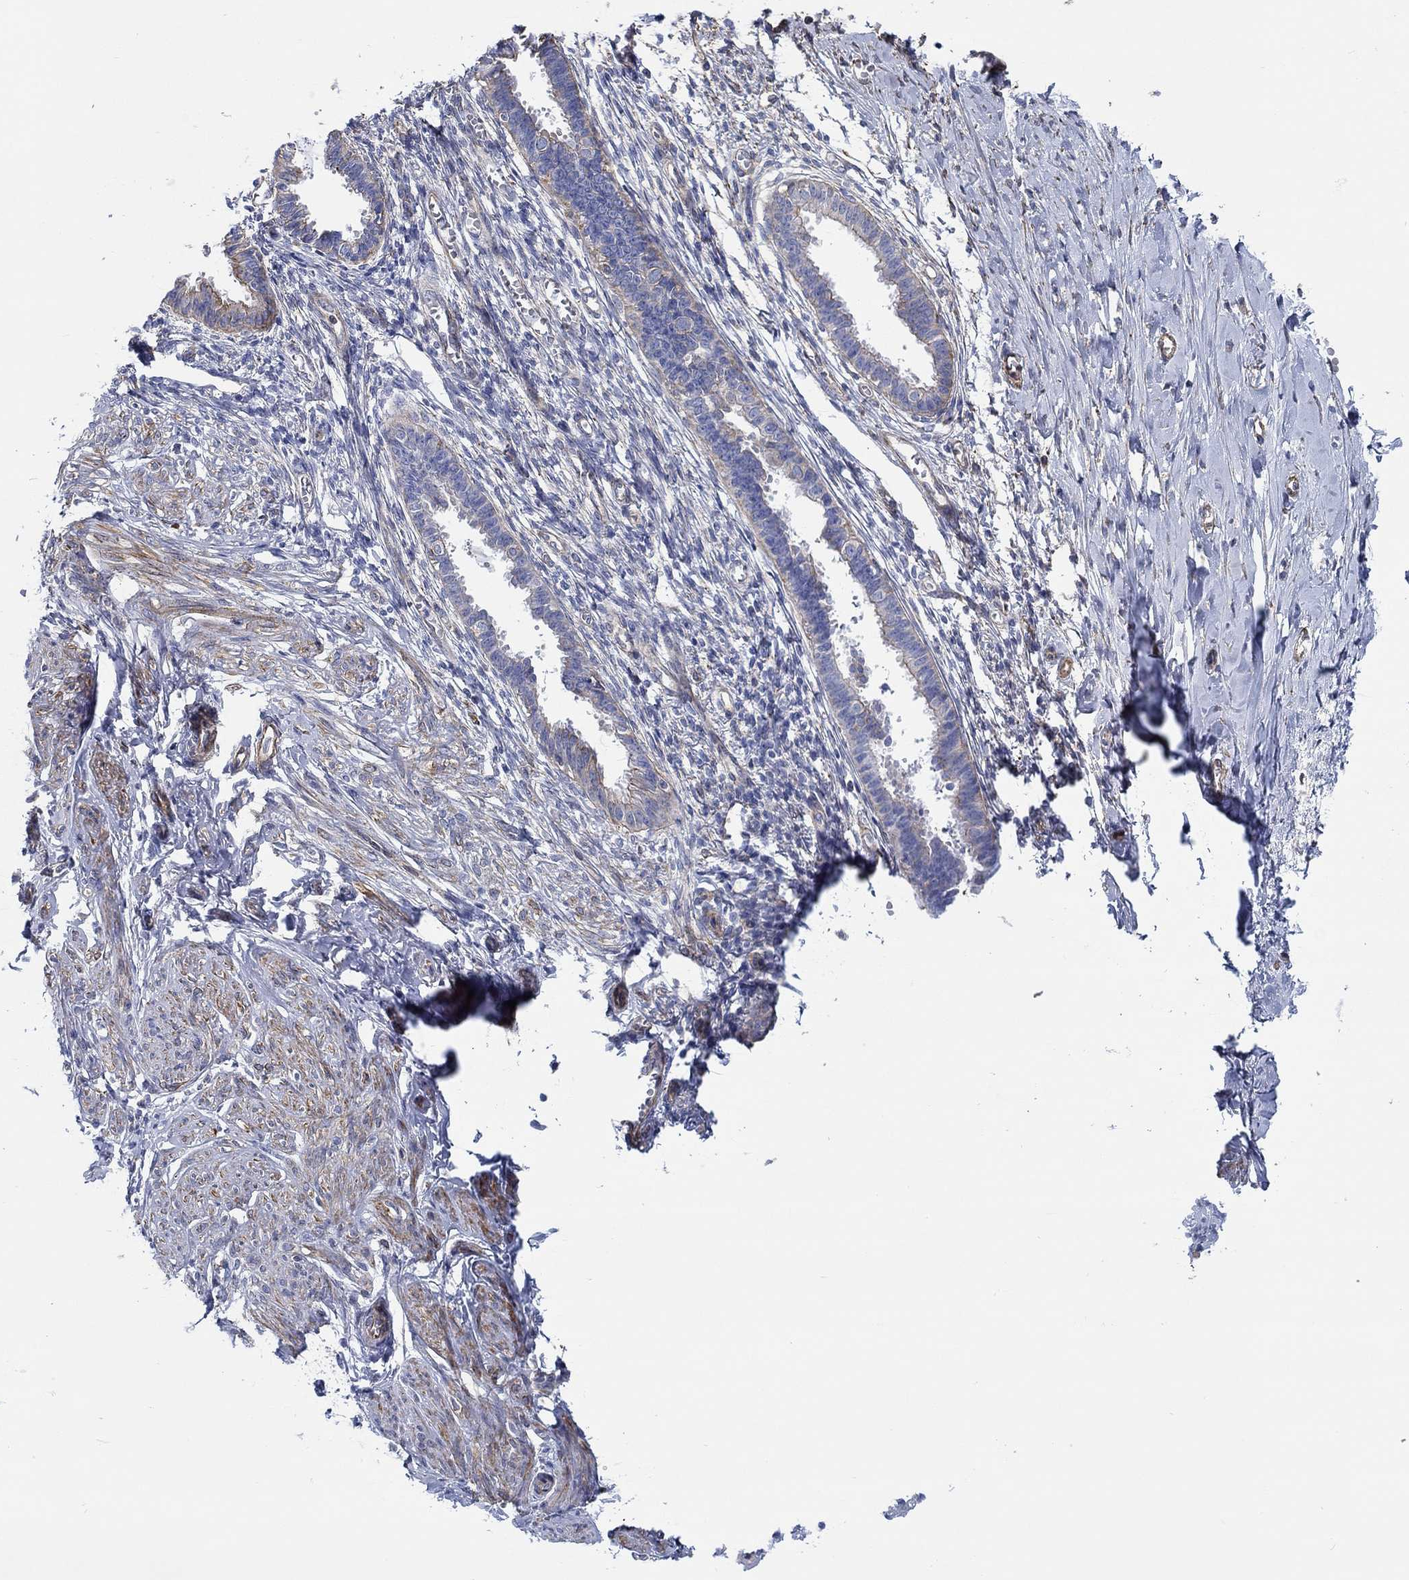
{"staining": {"intensity": "negative", "quantity": "none", "location": "none"}, "tissue": "endometrium", "cell_type": "Cells in endometrial stroma", "image_type": "normal", "snomed": [{"axis": "morphology", "description": "Normal tissue, NOS"}, {"axis": "topography", "description": "Cervix"}, {"axis": "topography", "description": "Endometrium"}], "caption": "DAB immunohistochemical staining of normal endometrium exhibits no significant staining in cells in endometrial stroma.", "gene": "FMN1", "patient": {"sex": "female", "age": 37}}